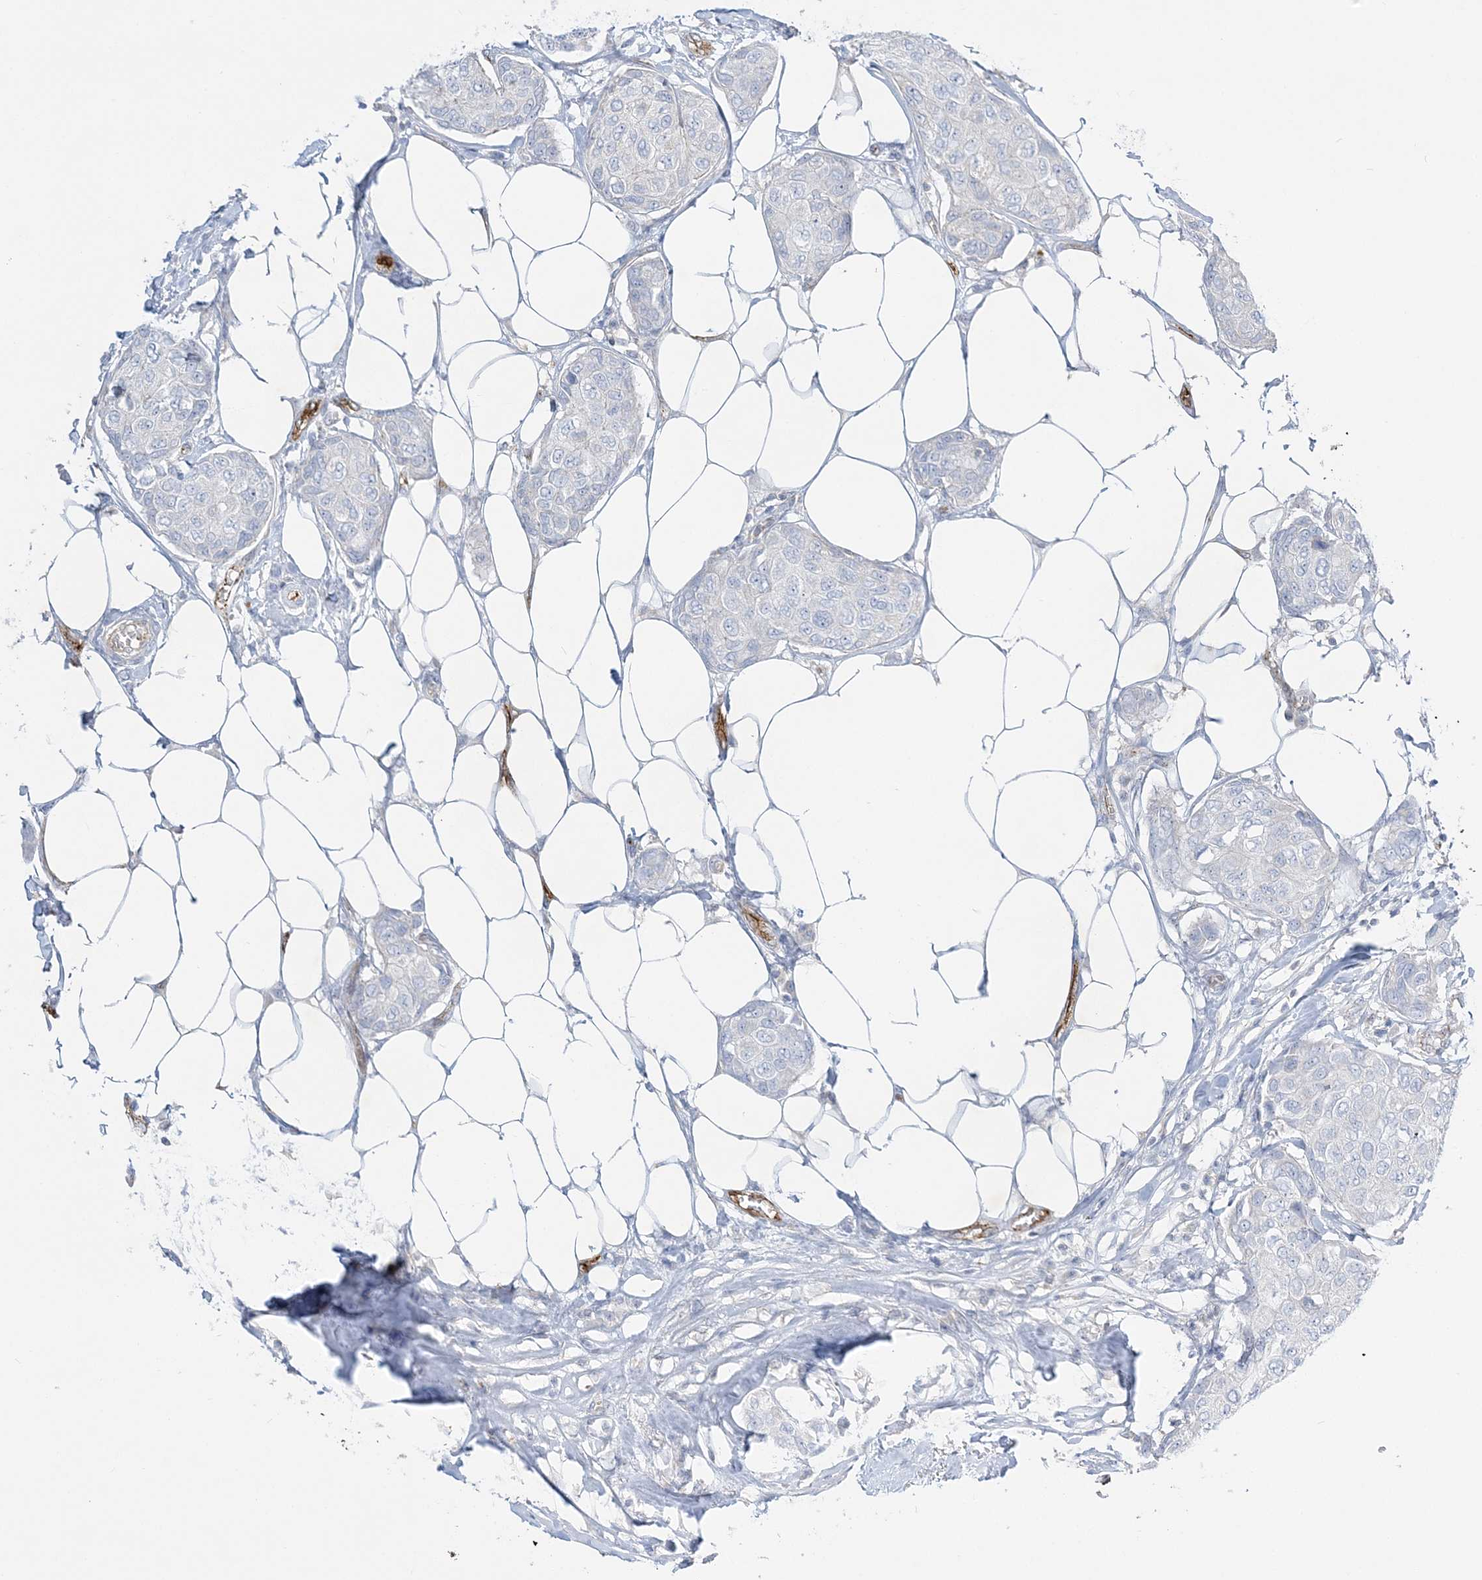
{"staining": {"intensity": "negative", "quantity": "none", "location": "none"}, "tissue": "breast cancer", "cell_type": "Tumor cells", "image_type": "cancer", "snomed": [{"axis": "morphology", "description": "Duct carcinoma"}, {"axis": "topography", "description": "Breast"}], "caption": "Immunohistochemistry (IHC) of breast cancer exhibits no positivity in tumor cells. (Brightfield microscopy of DAB (3,3'-diaminobenzidine) IHC at high magnification).", "gene": "INPP1", "patient": {"sex": "female", "age": 80}}